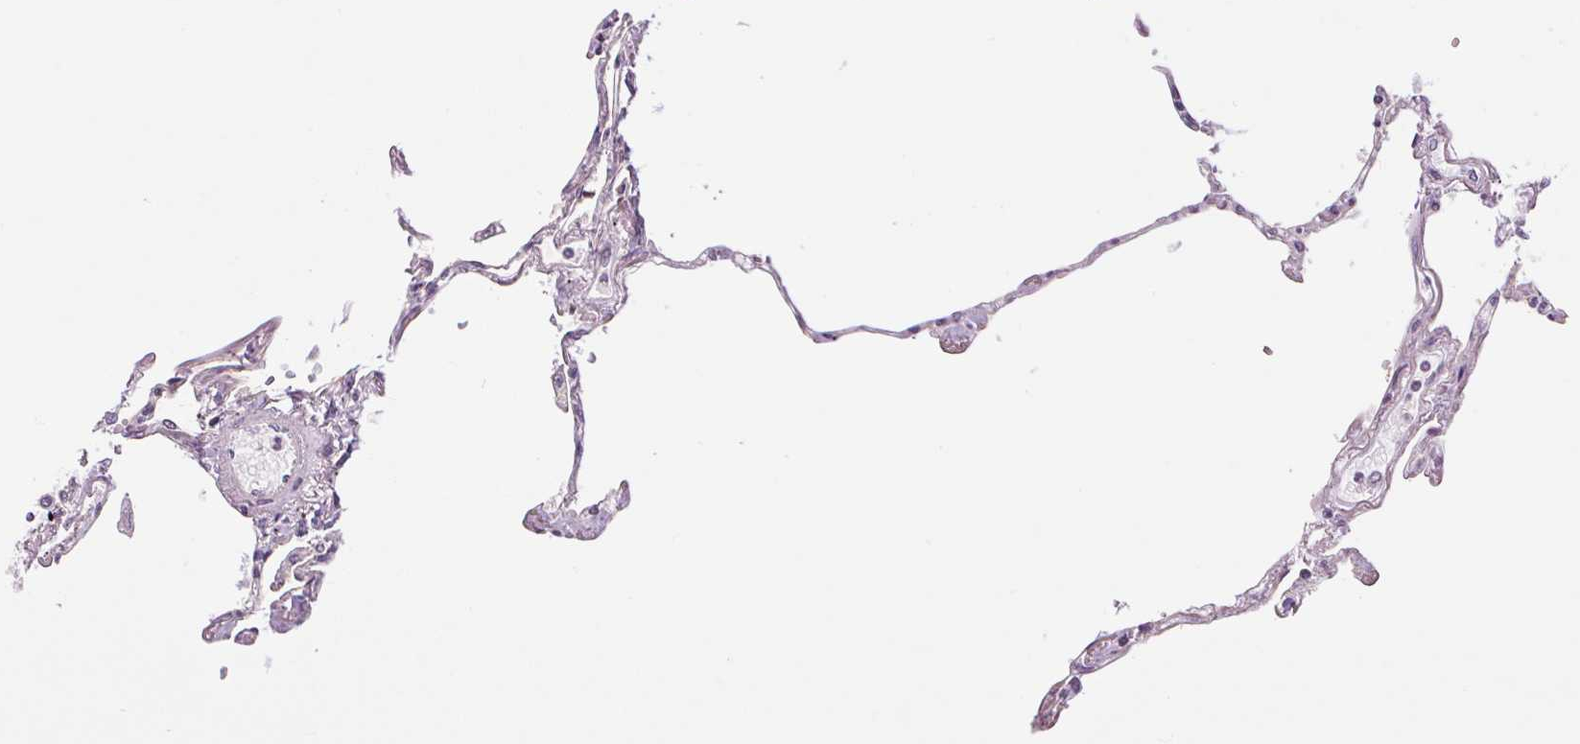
{"staining": {"intensity": "negative", "quantity": "none", "location": "none"}, "tissue": "lung", "cell_type": "Alveolar cells", "image_type": "normal", "snomed": [{"axis": "morphology", "description": "Normal tissue, NOS"}, {"axis": "topography", "description": "Lung"}], "caption": "Alveolar cells show no significant protein expression in normal lung.", "gene": "RACGAP1", "patient": {"sex": "female", "age": 67}}